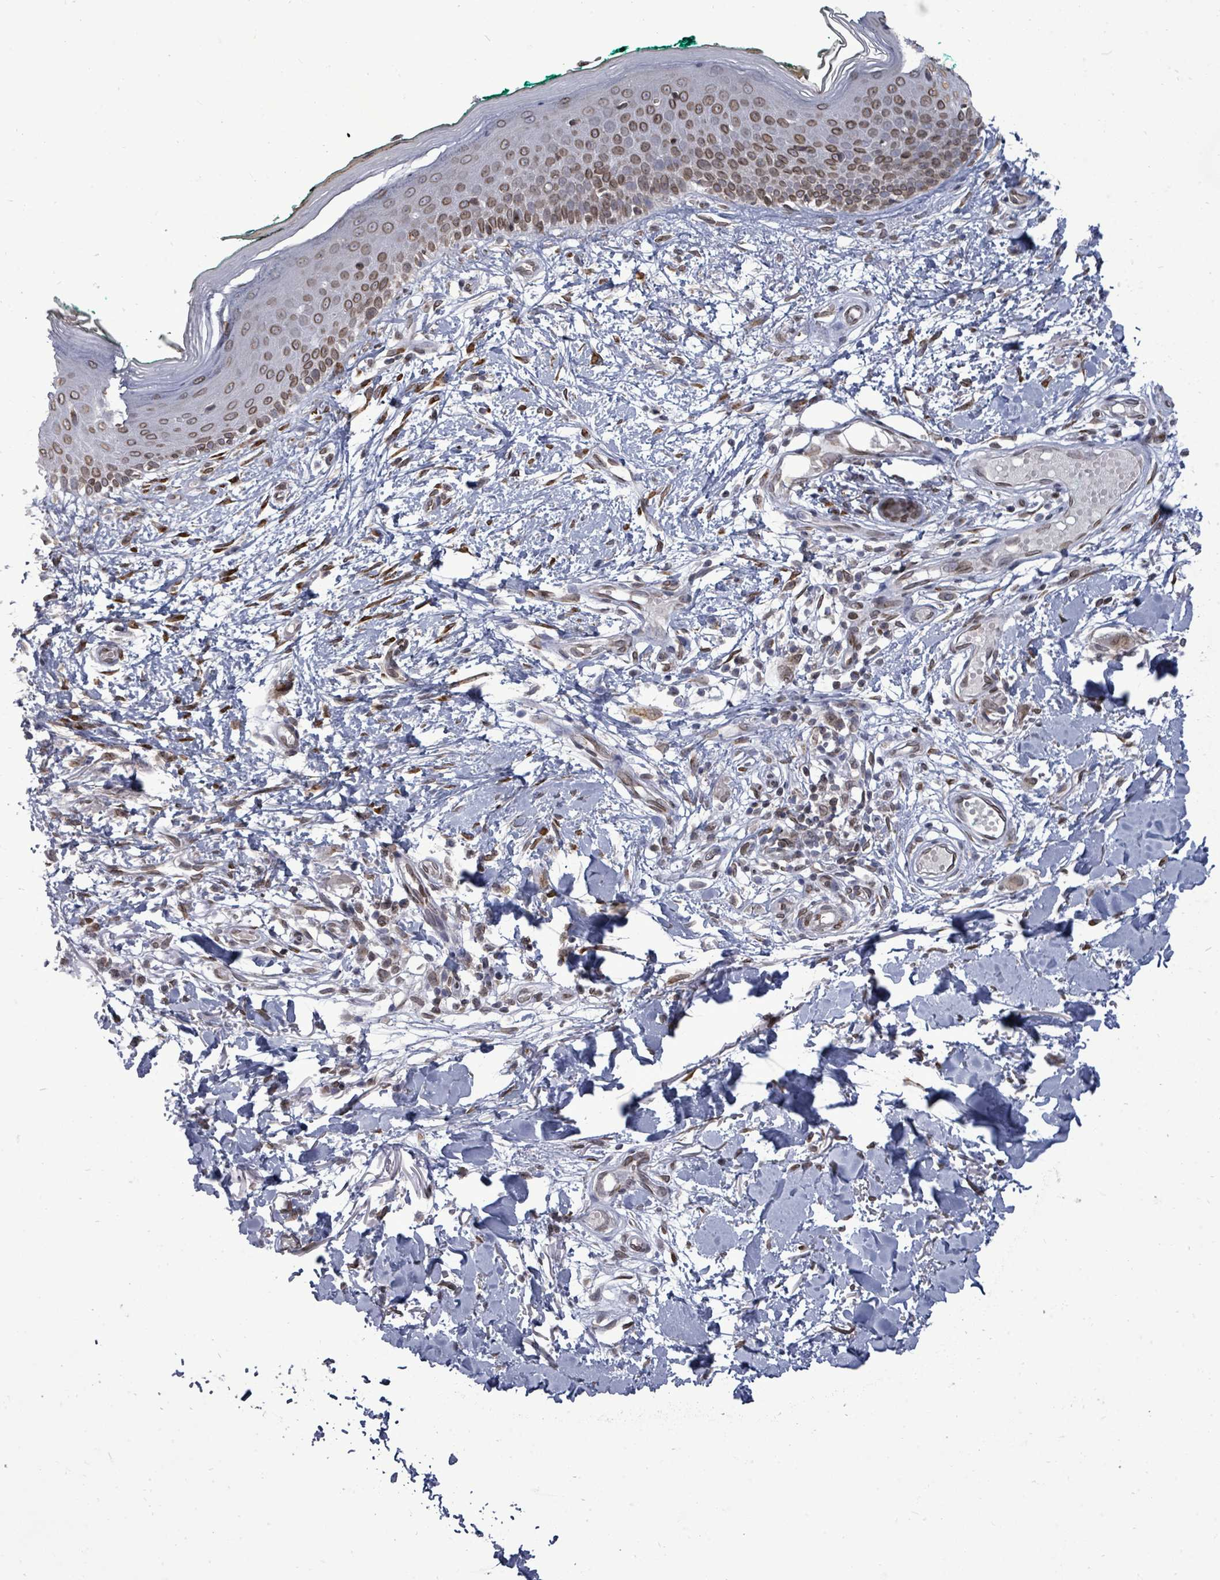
{"staining": {"intensity": "moderate", "quantity": ">75%", "location": "nuclear"}, "tissue": "skin", "cell_type": "Fibroblasts", "image_type": "normal", "snomed": [{"axis": "morphology", "description": "Normal tissue, NOS"}, {"axis": "morphology", "description": "Malignant melanoma, NOS"}, {"axis": "topography", "description": "Skin"}], "caption": "Fibroblasts show medium levels of moderate nuclear positivity in about >75% of cells in unremarkable skin.", "gene": "ARFGAP1", "patient": {"sex": "male", "age": 62}}